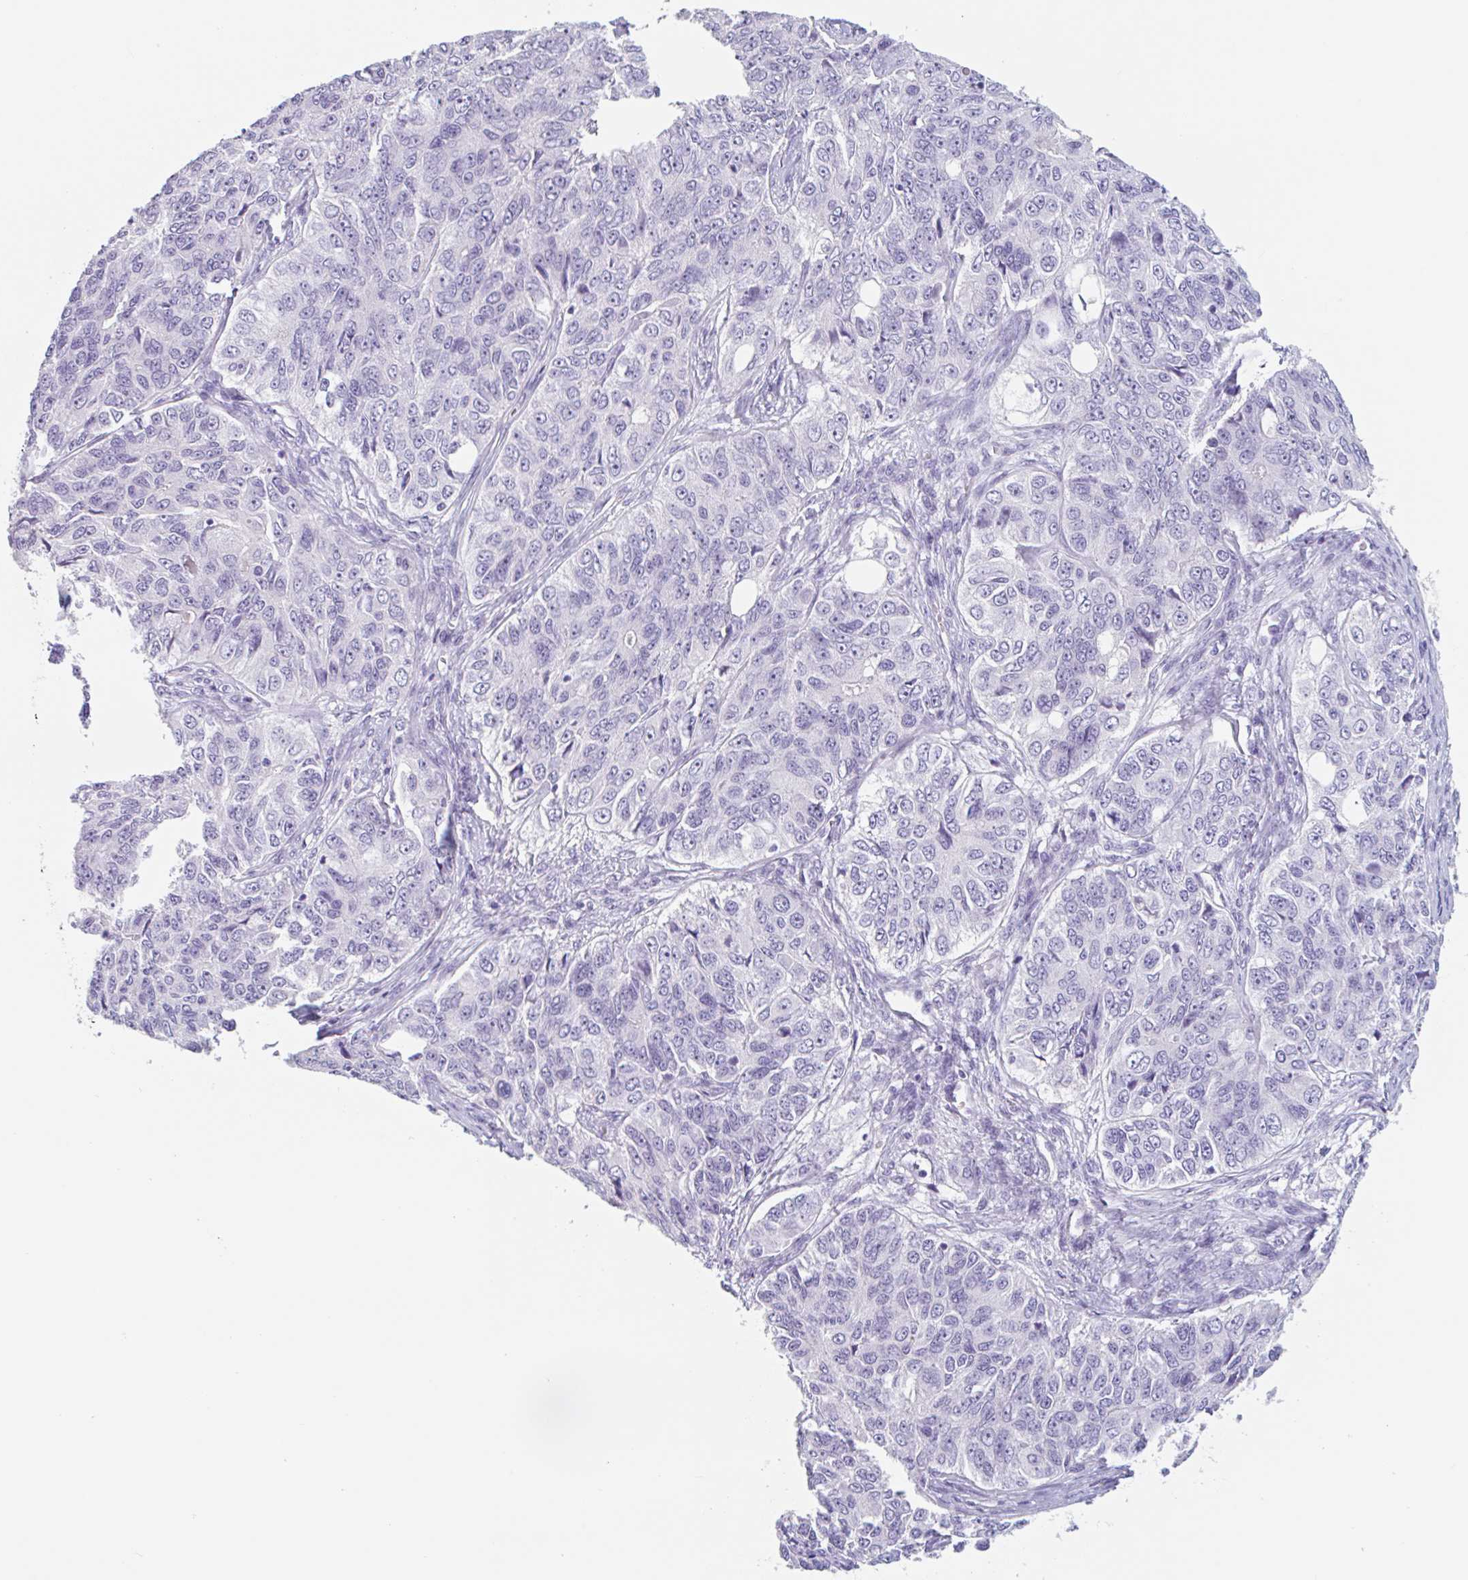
{"staining": {"intensity": "negative", "quantity": "none", "location": "none"}, "tissue": "ovarian cancer", "cell_type": "Tumor cells", "image_type": "cancer", "snomed": [{"axis": "morphology", "description": "Carcinoma, endometroid"}, {"axis": "topography", "description": "Ovary"}], "caption": "Immunohistochemical staining of human endometroid carcinoma (ovarian) reveals no significant staining in tumor cells.", "gene": "EMC4", "patient": {"sex": "female", "age": 51}}